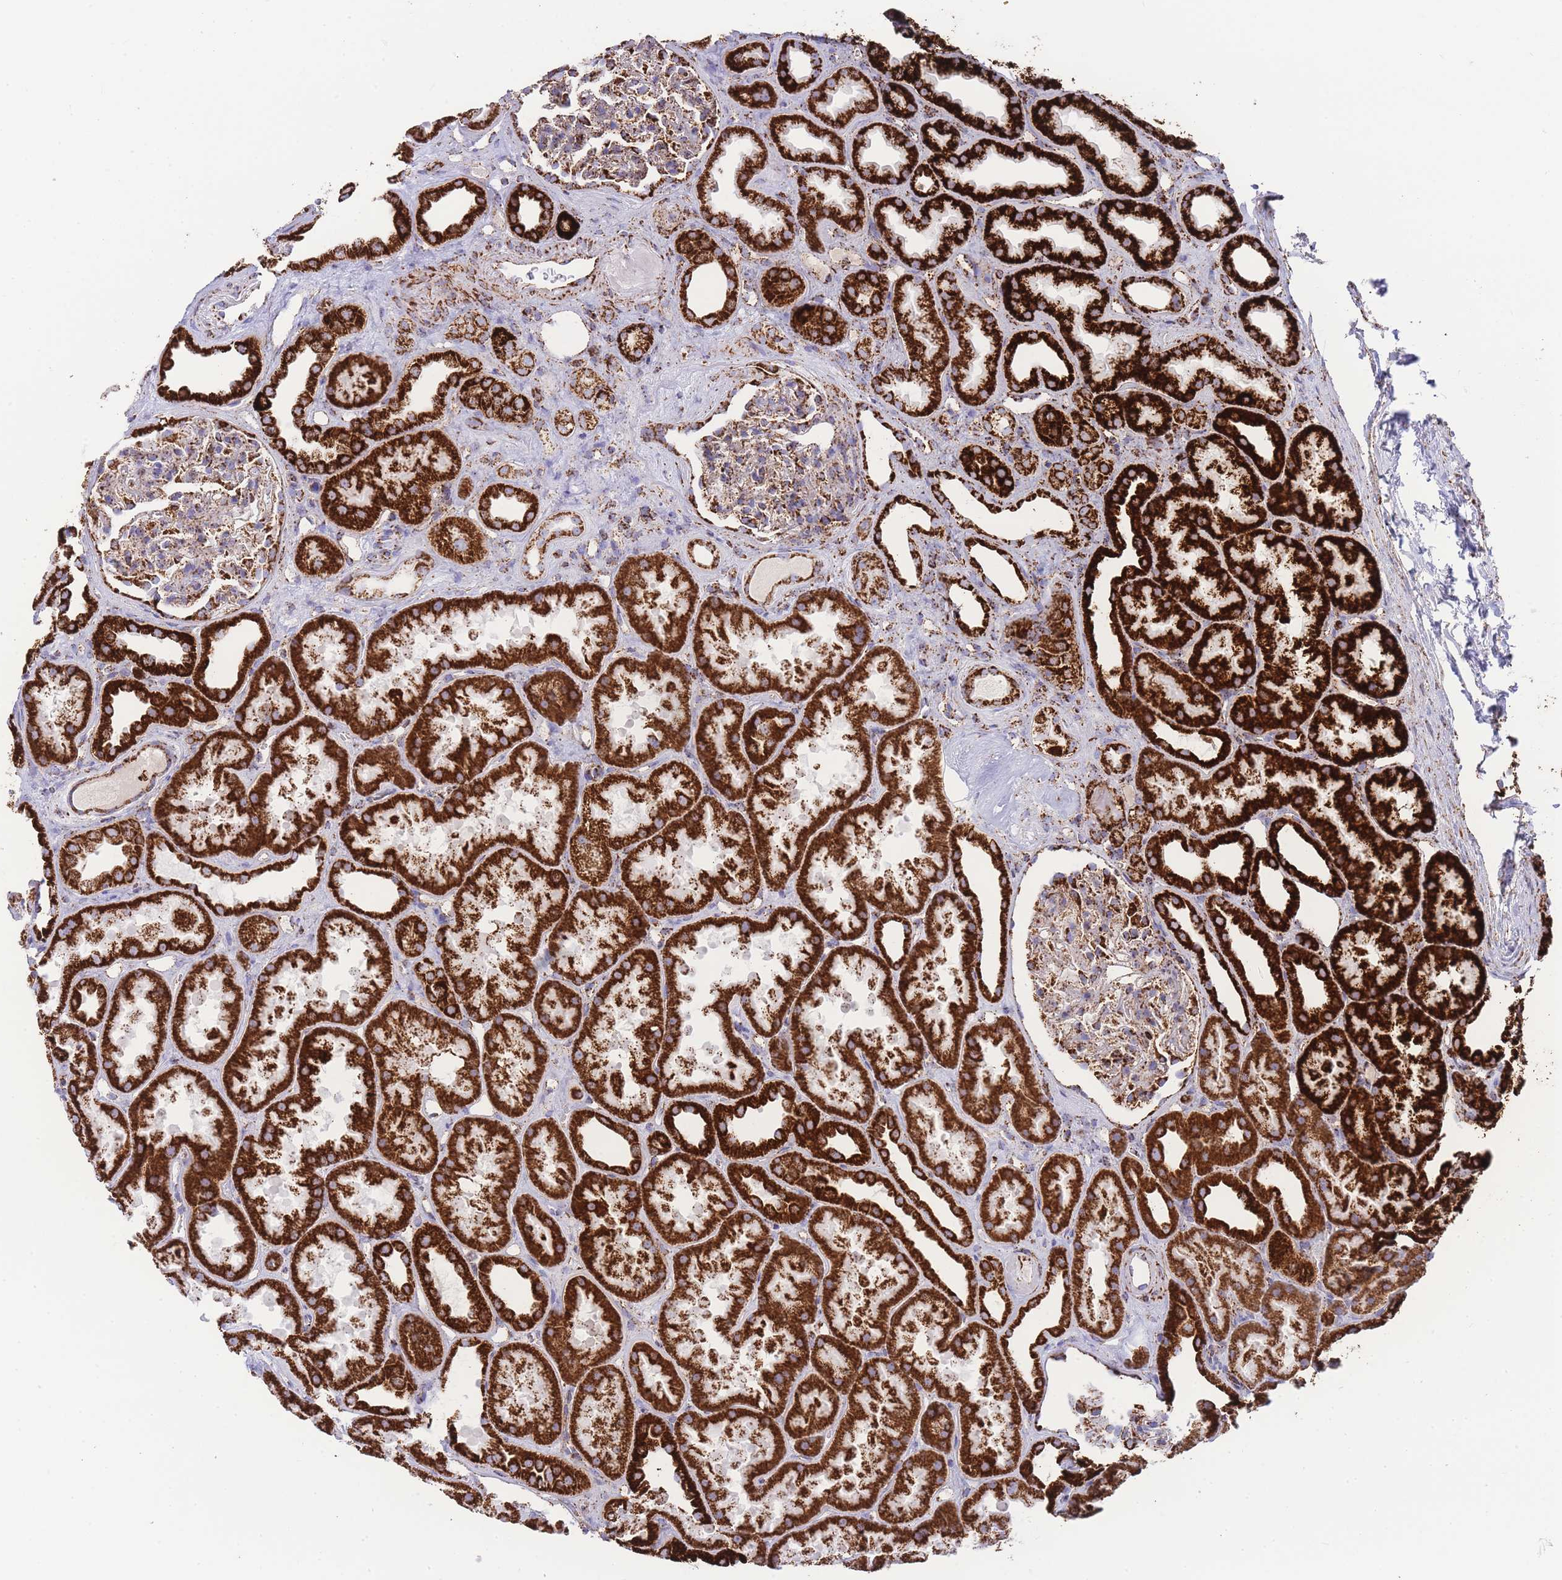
{"staining": {"intensity": "moderate", "quantity": ">75%", "location": "cytoplasmic/membranous"}, "tissue": "kidney", "cell_type": "Cells in glomeruli", "image_type": "normal", "snomed": [{"axis": "morphology", "description": "Normal tissue, NOS"}, {"axis": "topography", "description": "Kidney"}], "caption": "Cells in glomeruli show moderate cytoplasmic/membranous staining in about >75% of cells in normal kidney. The staining was performed using DAB to visualize the protein expression in brown, while the nuclei were stained in blue with hematoxylin (Magnification: 20x).", "gene": "GSTM1", "patient": {"sex": "male", "age": 61}}